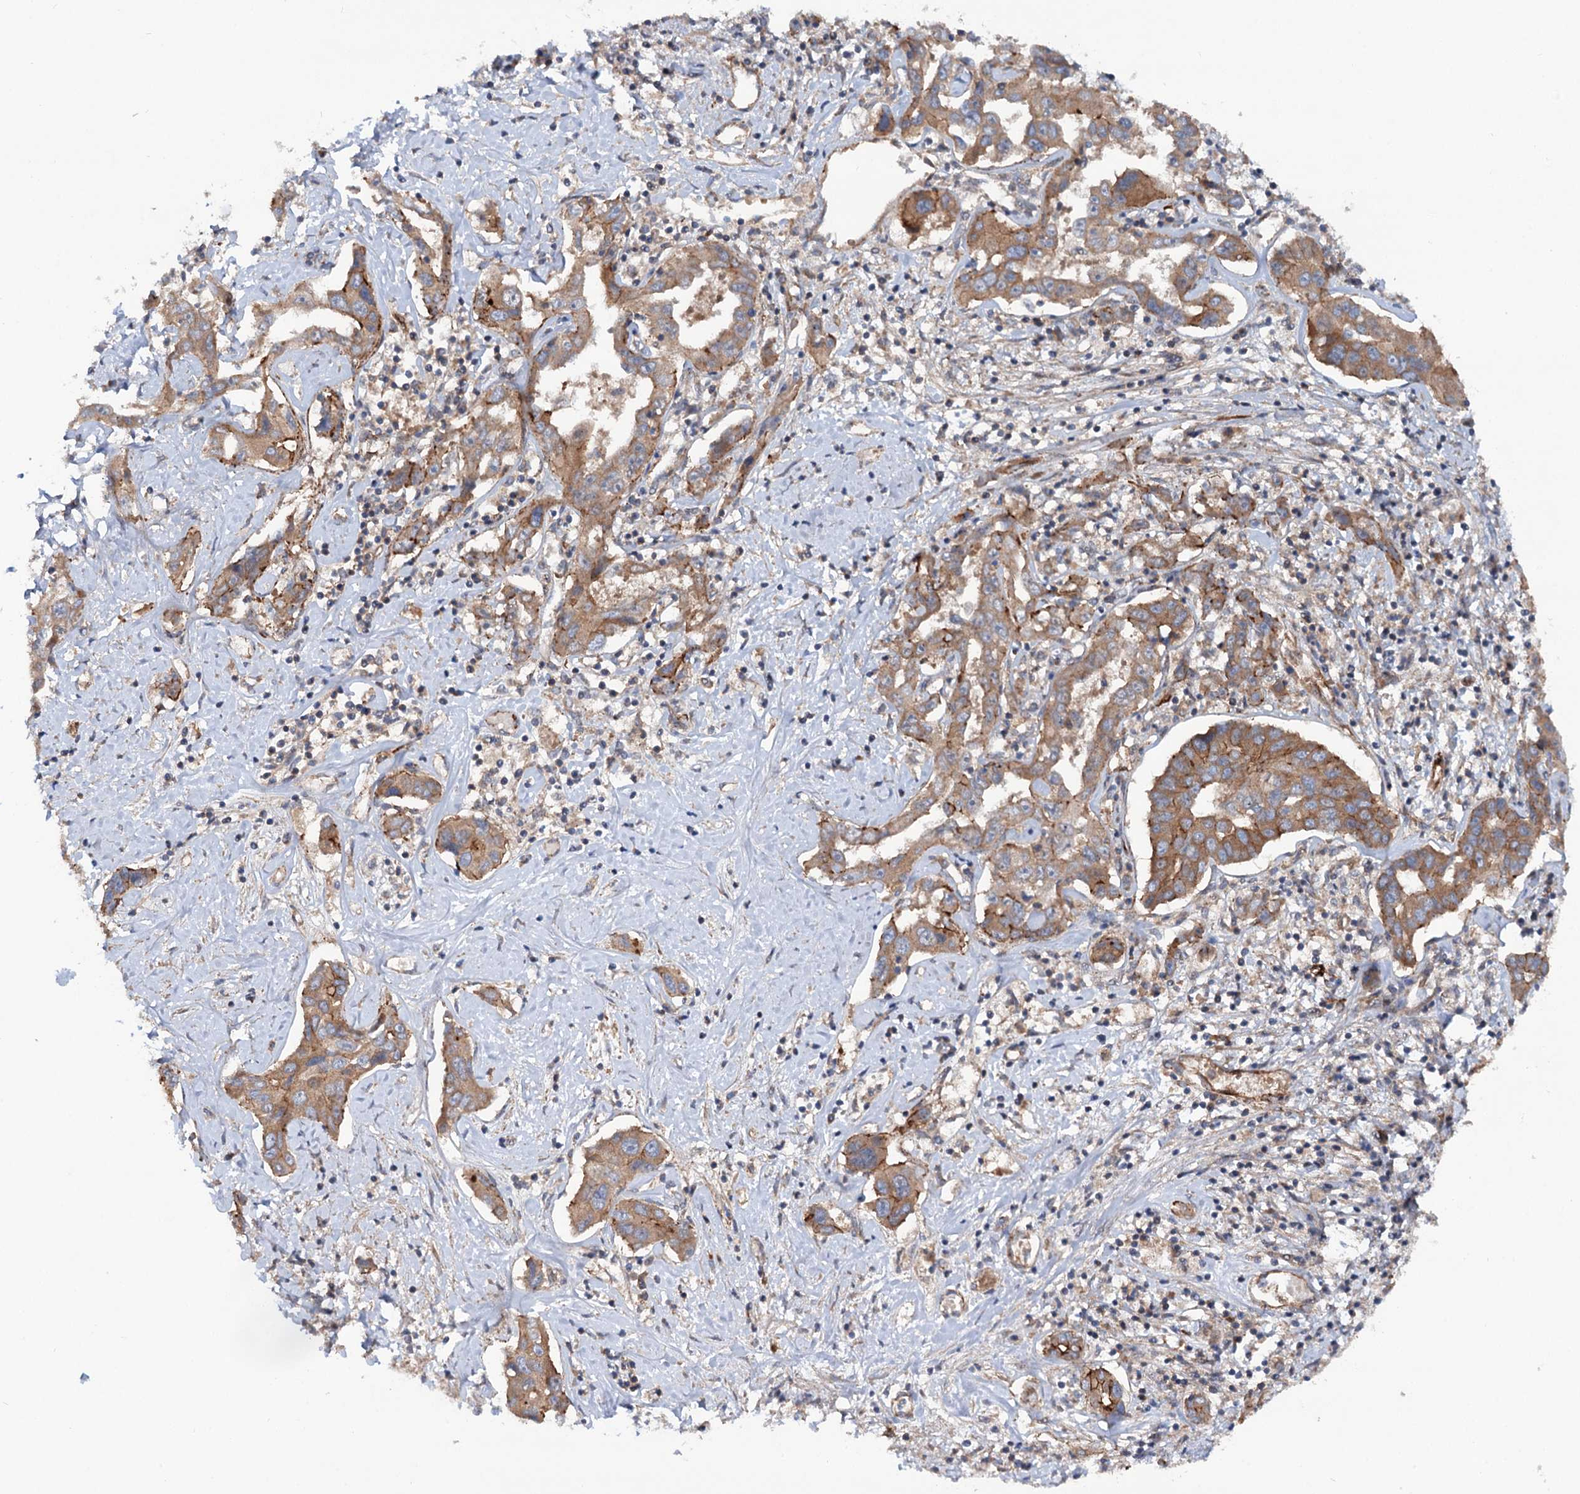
{"staining": {"intensity": "moderate", "quantity": "25%-75%", "location": "cytoplasmic/membranous"}, "tissue": "liver cancer", "cell_type": "Tumor cells", "image_type": "cancer", "snomed": [{"axis": "morphology", "description": "Cholangiocarcinoma"}, {"axis": "topography", "description": "Liver"}], "caption": "Protein expression analysis of human liver cancer reveals moderate cytoplasmic/membranous staining in approximately 25%-75% of tumor cells.", "gene": "ADGRG4", "patient": {"sex": "male", "age": 59}}